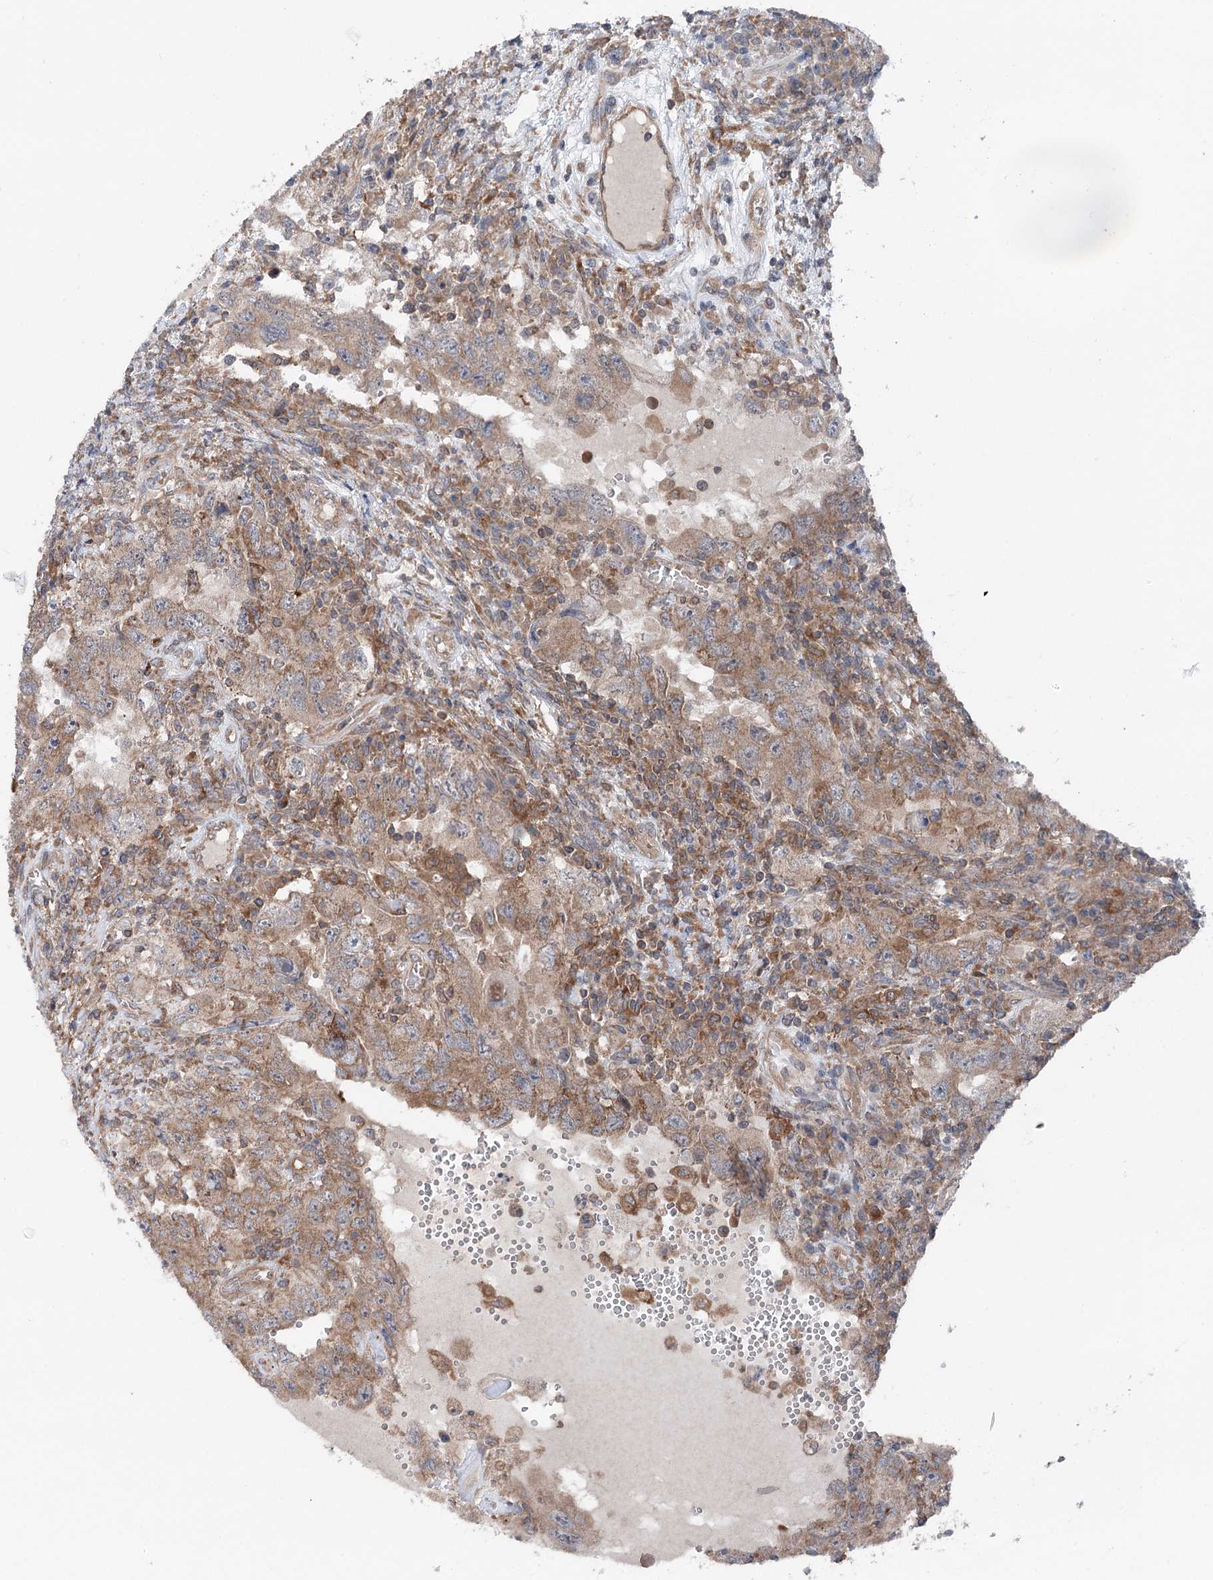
{"staining": {"intensity": "weak", "quantity": ">75%", "location": "cytoplasmic/membranous"}, "tissue": "testis cancer", "cell_type": "Tumor cells", "image_type": "cancer", "snomed": [{"axis": "morphology", "description": "Carcinoma, Embryonal, NOS"}, {"axis": "topography", "description": "Testis"}], "caption": "The immunohistochemical stain shows weak cytoplasmic/membranous positivity in tumor cells of testis cancer tissue.", "gene": "PPP1R21", "patient": {"sex": "male", "age": 26}}